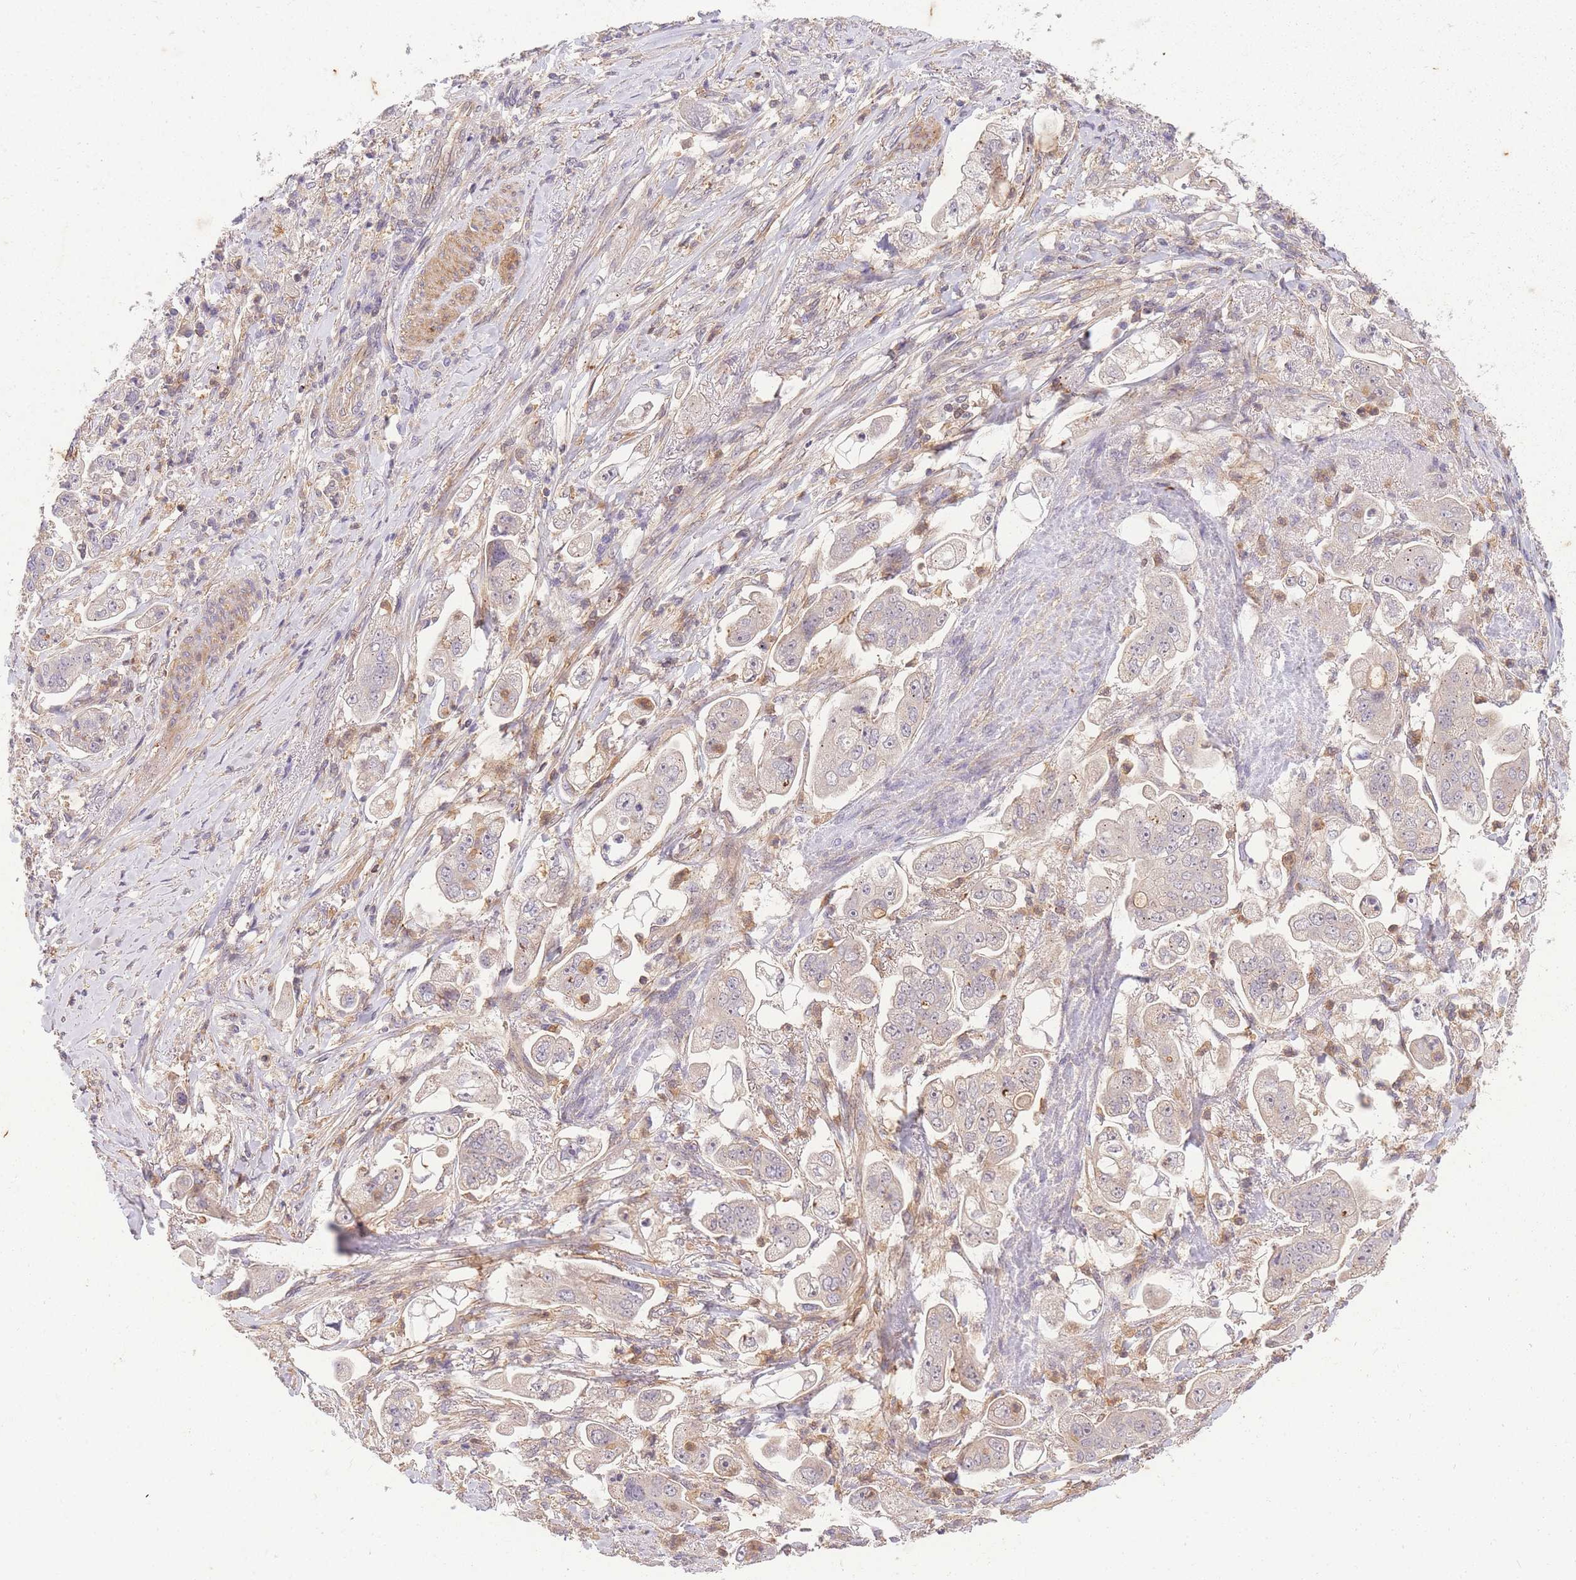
{"staining": {"intensity": "negative", "quantity": "none", "location": "none"}, "tissue": "stomach cancer", "cell_type": "Tumor cells", "image_type": "cancer", "snomed": [{"axis": "morphology", "description": "Adenocarcinoma, NOS"}, {"axis": "topography", "description": "Stomach"}], "caption": "A photomicrograph of human stomach cancer is negative for staining in tumor cells. (DAB immunohistochemistry (IHC) with hematoxylin counter stain).", "gene": "ST8SIA4", "patient": {"sex": "male", "age": 62}}